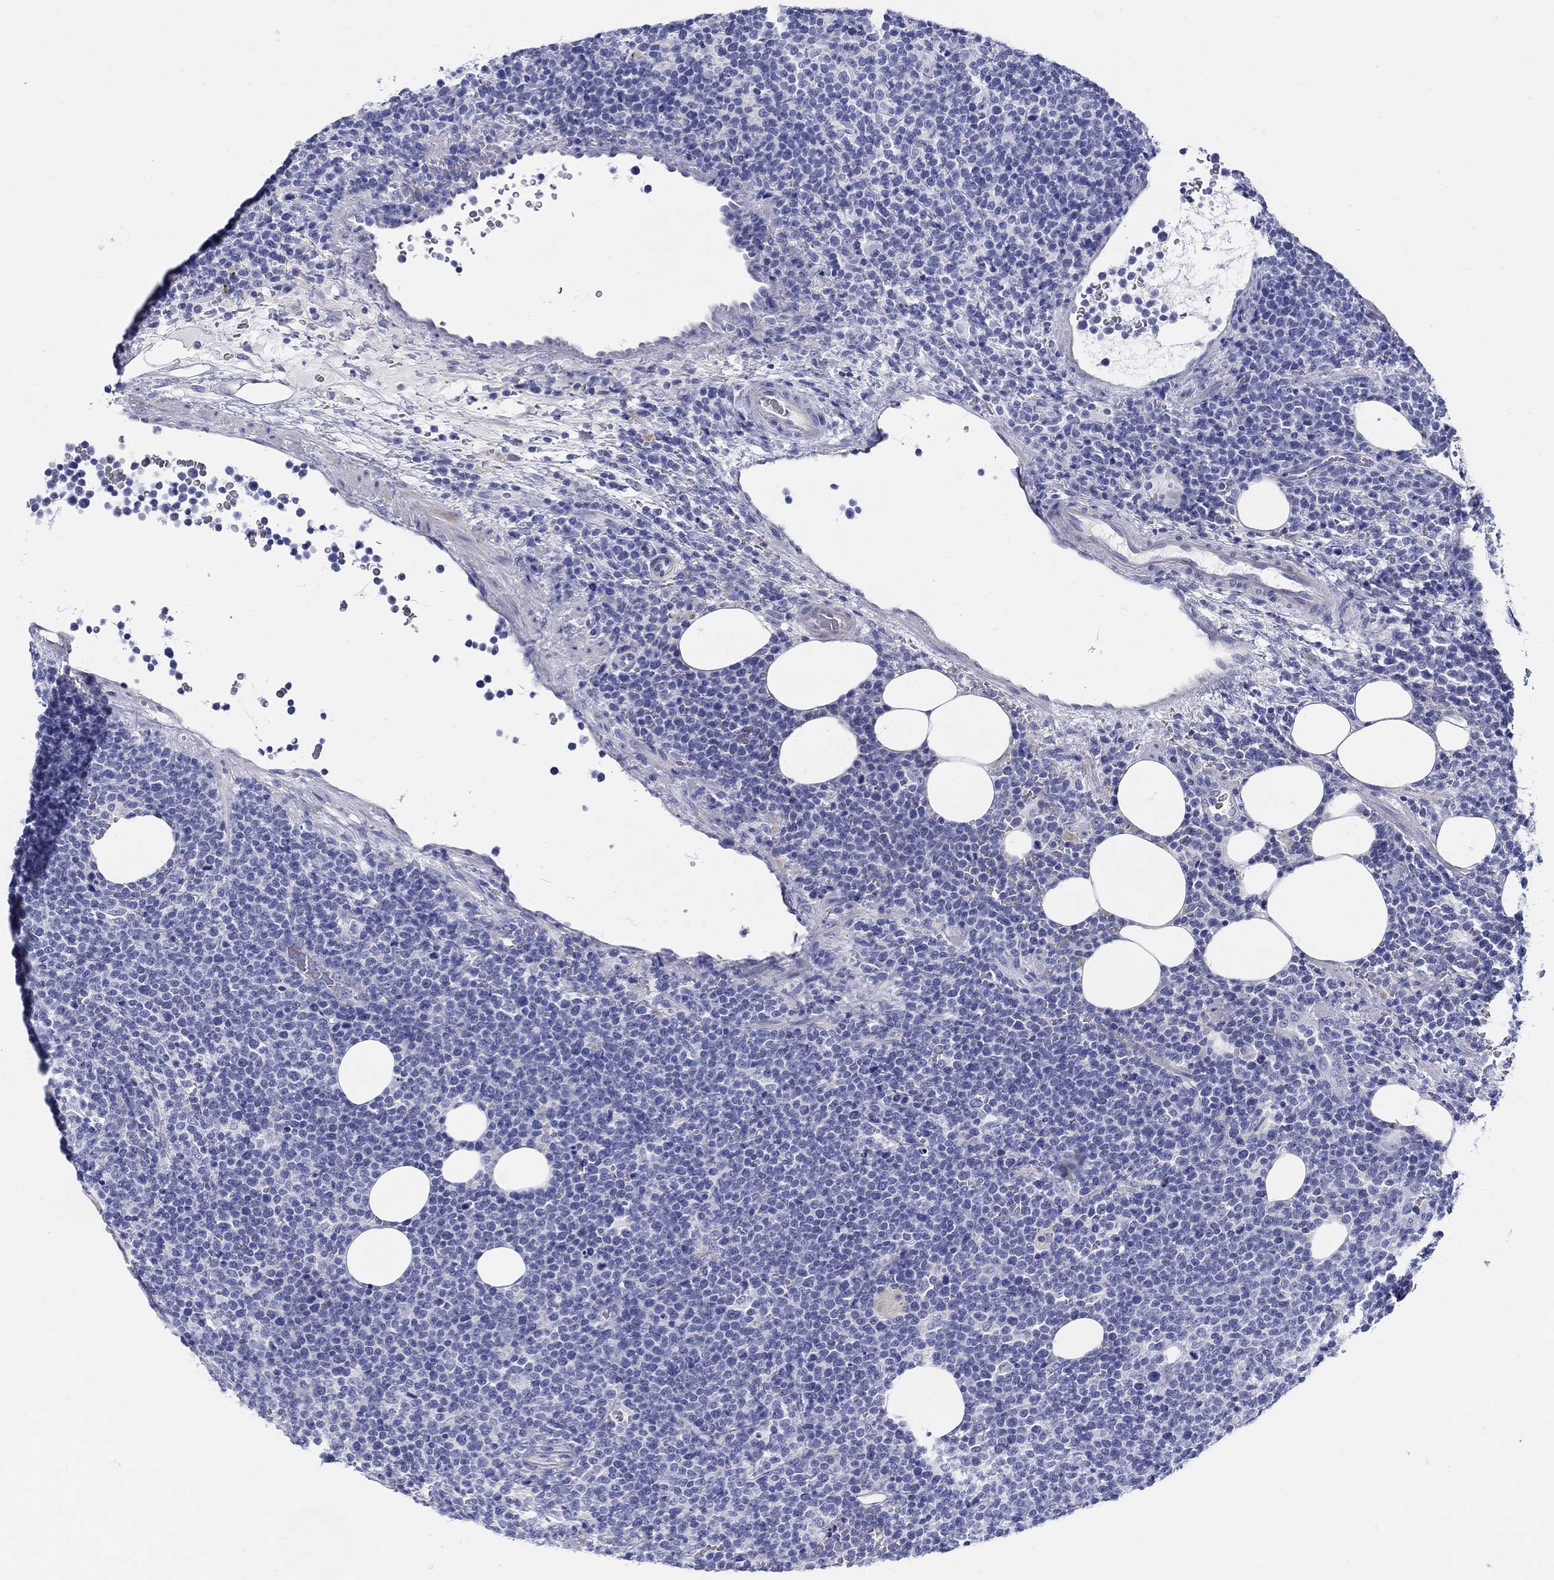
{"staining": {"intensity": "negative", "quantity": "none", "location": "none"}, "tissue": "lymphoma", "cell_type": "Tumor cells", "image_type": "cancer", "snomed": [{"axis": "morphology", "description": "Malignant lymphoma, non-Hodgkin's type, High grade"}, {"axis": "topography", "description": "Lymph node"}], "caption": "DAB (3,3'-diaminobenzidine) immunohistochemical staining of human lymphoma reveals no significant positivity in tumor cells.", "gene": "CRYGS", "patient": {"sex": "male", "age": 61}}